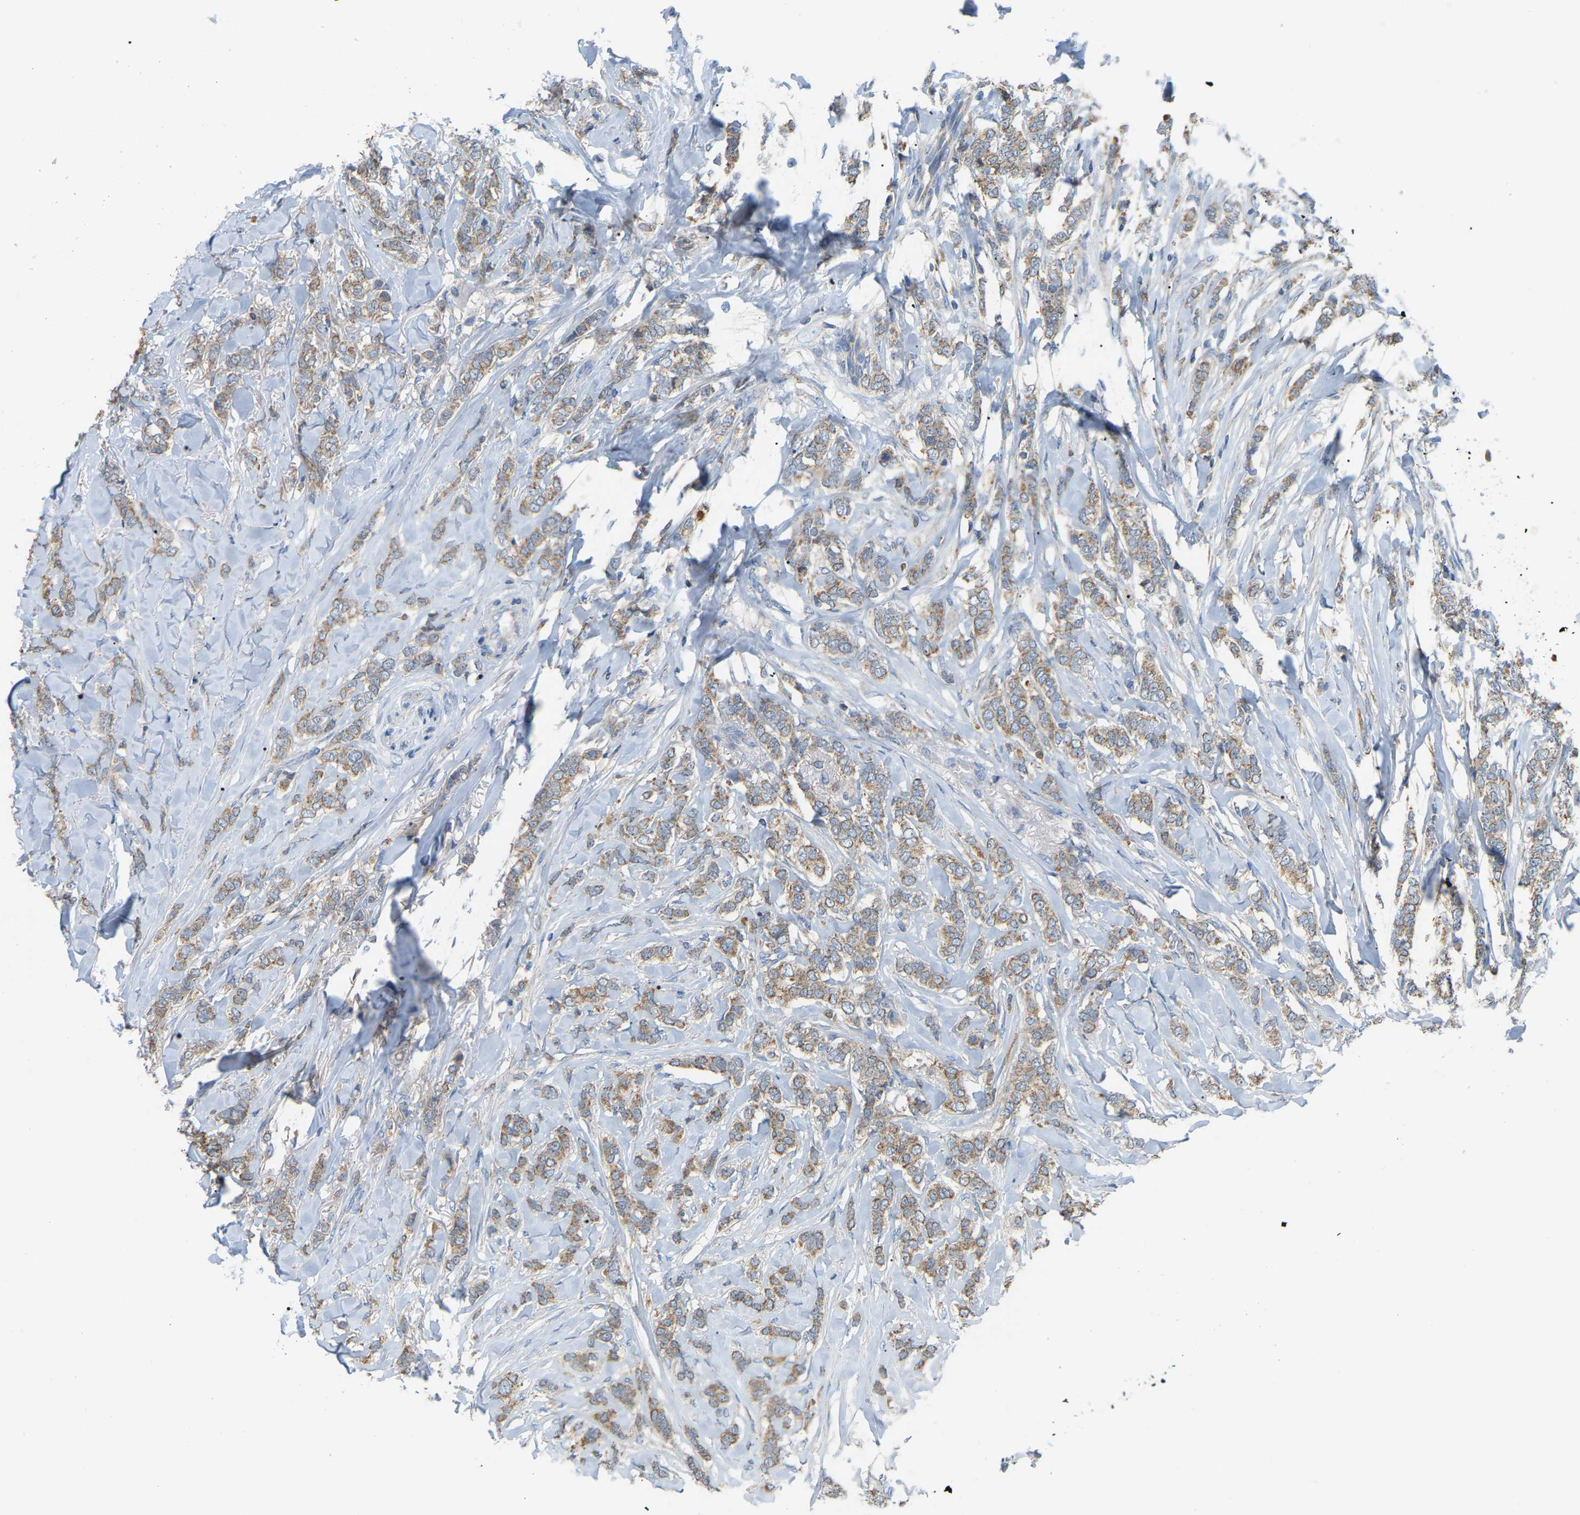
{"staining": {"intensity": "moderate", "quantity": ">75%", "location": "cytoplasmic/membranous"}, "tissue": "breast cancer", "cell_type": "Tumor cells", "image_type": "cancer", "snomed": [{"axis": "morphology", "description": "Lobular carcinoma"}, {"axis": "topography", "description": "Skin"}, {"axis": "topography", "description": "Breast"}], "caption": "Immunohistochemistry (DAB) staining of human breast lobular carcinoma reveals moderate cytoplasmic/membranous protein positivity in approximately >75% of tumor cells.", "gene": "CROT", "patient": {"sex": "female", "age": 46}}